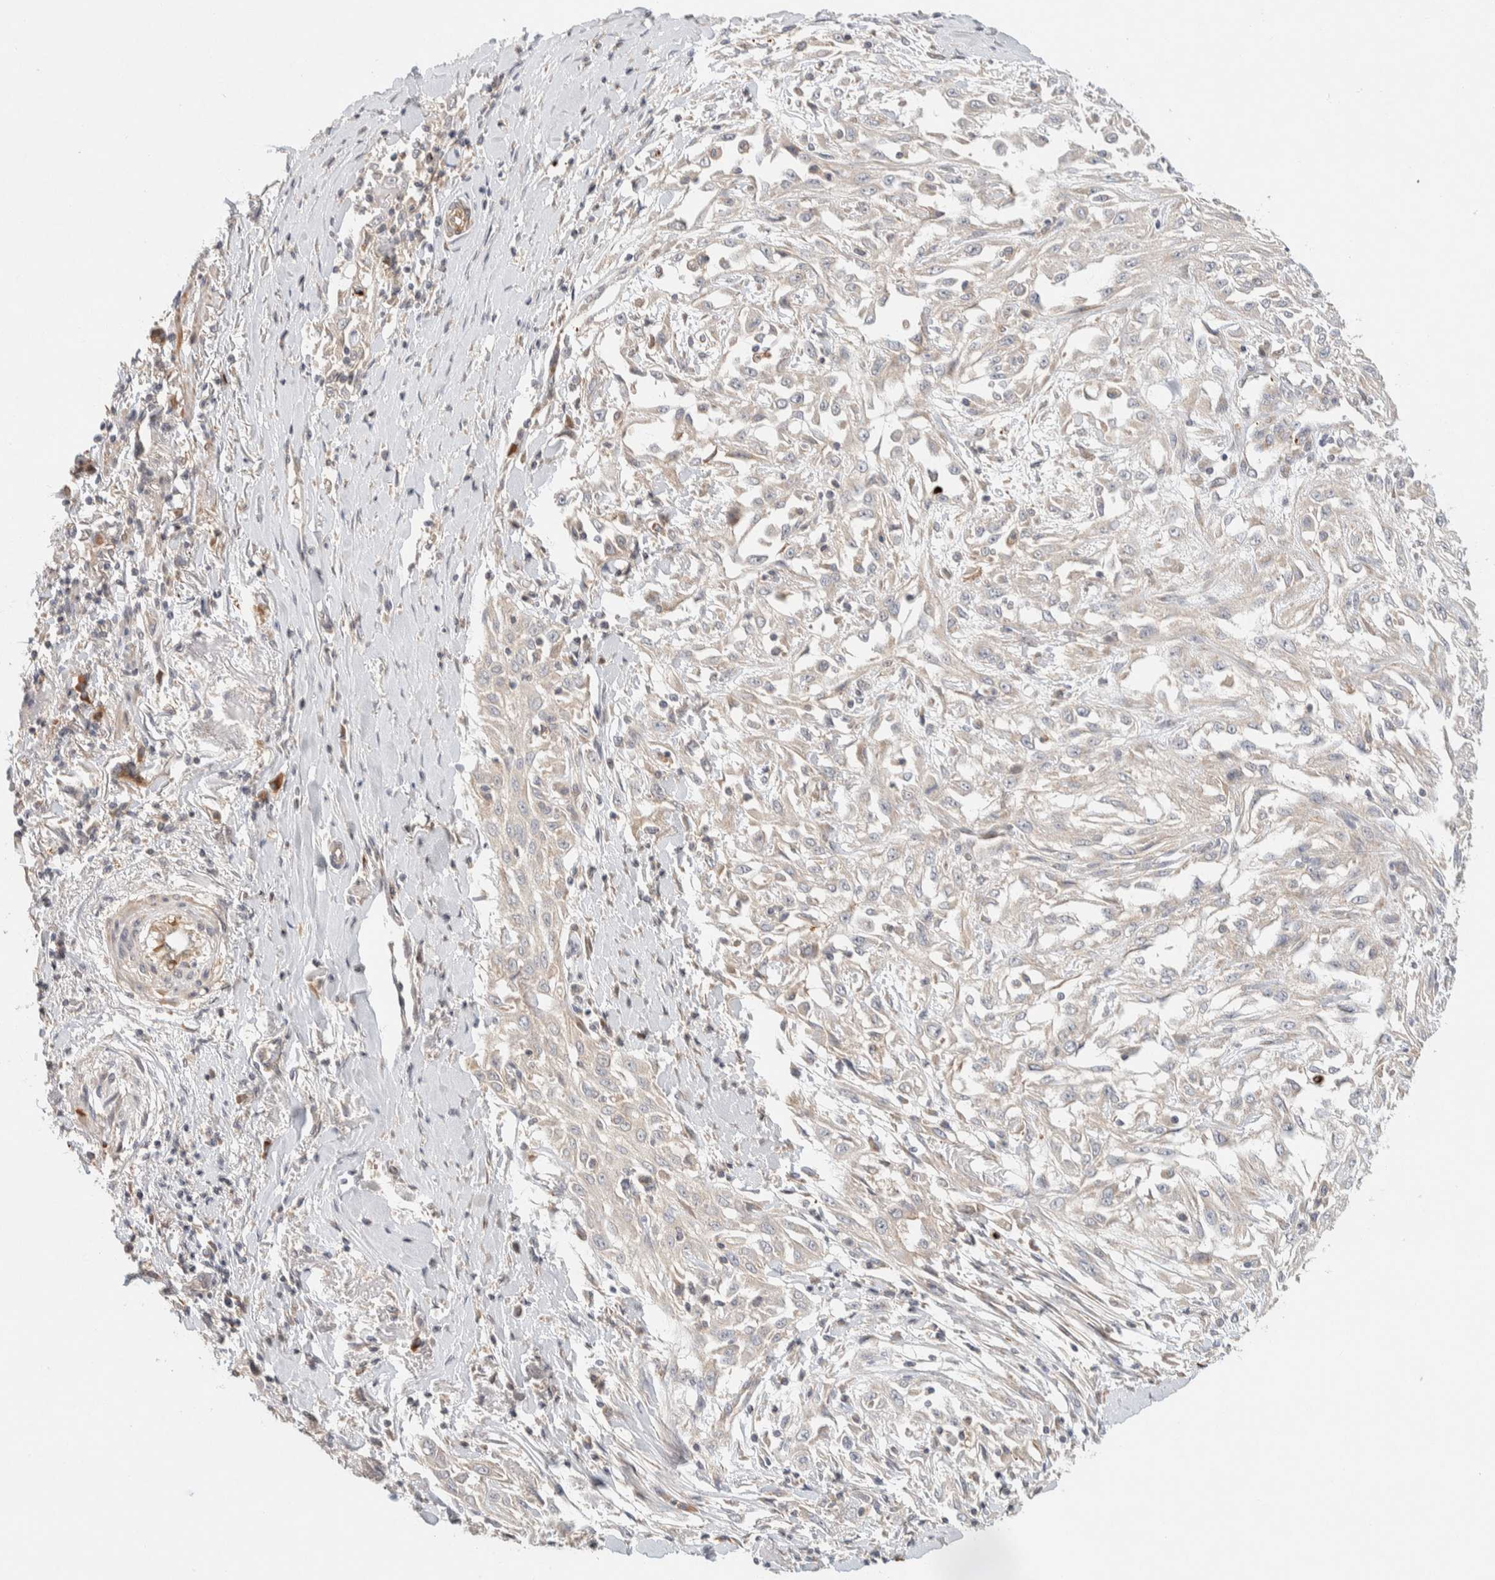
{"staining": {"intensity": "negative", "quantity": "none", "location": "none"}, "tissue": "skin cancer", "cell_type": "Tumor cells", "image_type": "cancer", "snomed": [{"axis": "morphology", "description": "Squamous cell carcinoma, NOS"}, {"axis": "morphology", "description": "Squamous cell carcinoma, metastatic, NOS"}, {"axis": "topography", "description": "Skin"}, {"axis": "topography", "description": "Lymph node"}], "caption": "Tumor cells show no significant protein positivity in skin metastatic squamous cell carcinoma.", "gene": "KIF9", "patient": {"sex": "male", "age": 75}}